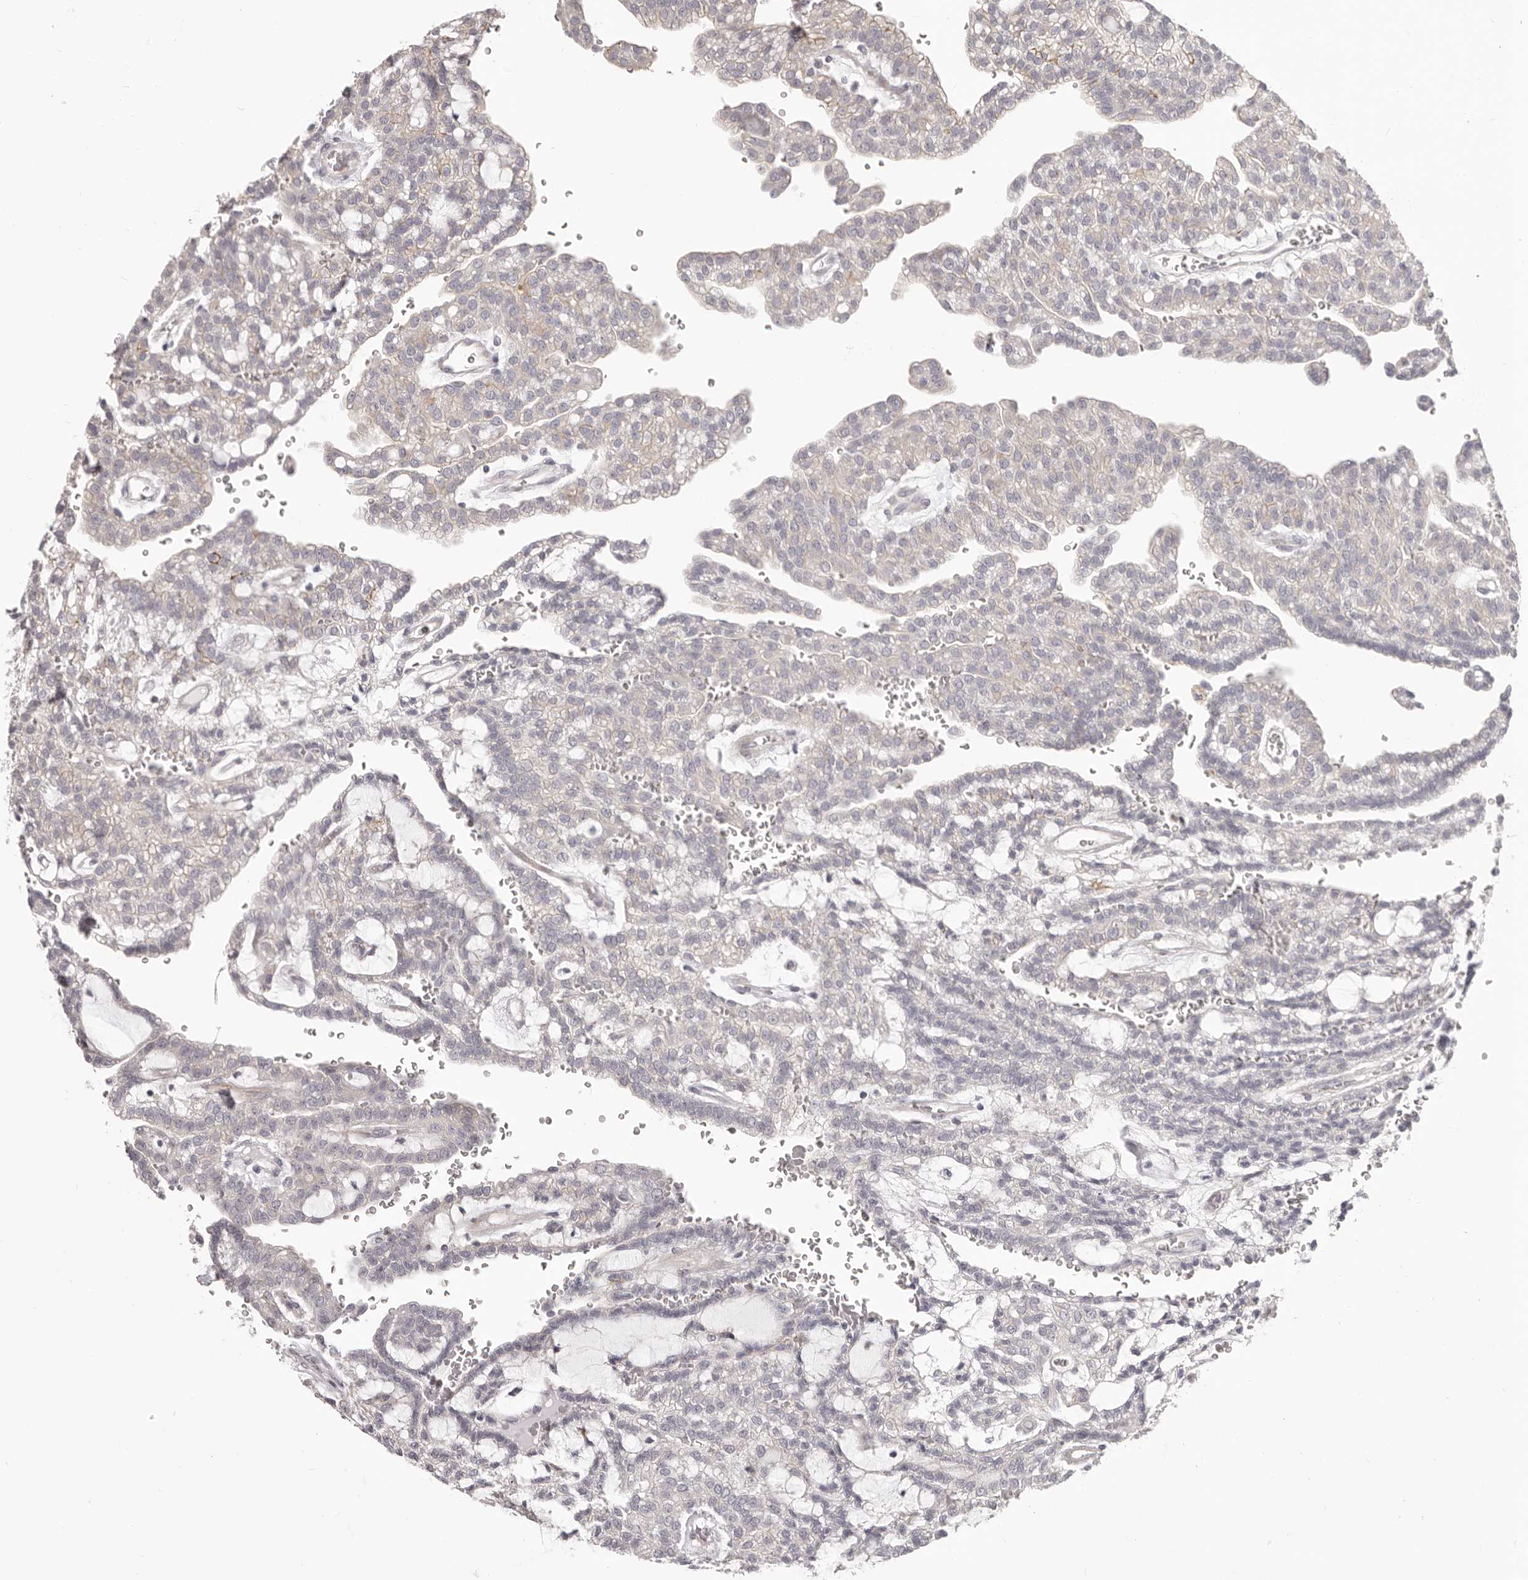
{"staining": {"intensity": "negative", "quantity": "none", "location": "none"}, "tissue": "renal cancer", "cell_type": "Tumor cells", "image_type": "cancer", "snomed": [{"axis": "morphology", "description": "Adenocarcinoma, NOS"}, {"axis": "topography", "description": "Kidney"}], "caption": "Micrograph shows no significant protein positivity in tumor cells of adenocarcinoma (renal).", "gene": "OTUD3", "patient": {"sex": "male", "age": 63}}